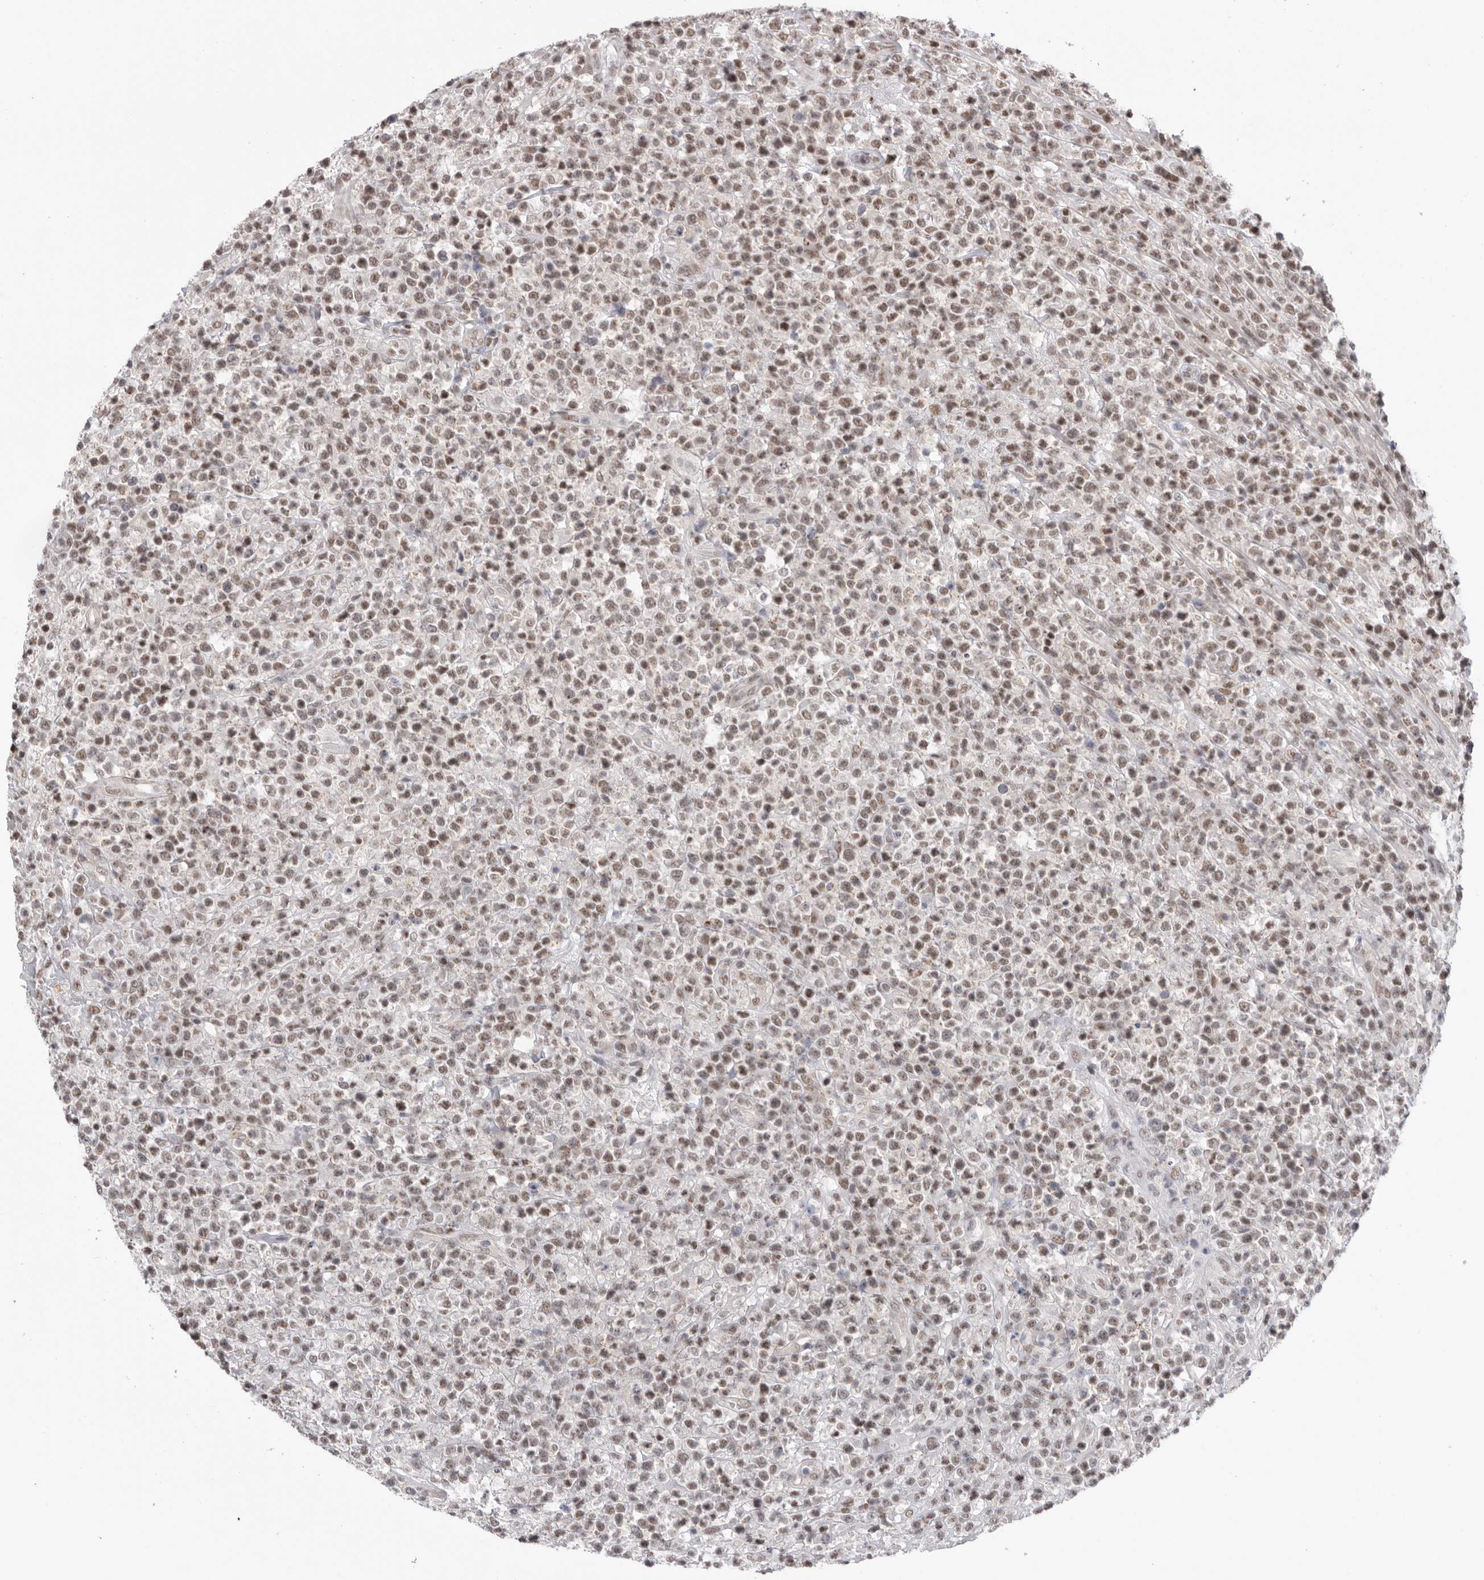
{"staining": {"intensity": "moderate", "quantity": ">75%", "location": "nuclear"}, "tissue": "lymphoma", "cell_type": "Tumor cells", "image_type": "cancer", "snomed": [{"axis": "morphology", "description": "Malignant lymphoma, non-Hodgkin's type, High grade"}, {"axis": "topography", "description": "Colon"}], "caption": "Immunohistochemical staining of high-grade malignant lymphoma, non-Hodgkin's type shows medium levels of moderate nuclear staining in about >75% of tumor cells. The staining was performed using DAB, with brown indicating positive protein expression. Nuclei are stained blue with hematoxylin.", "gene": "BCLAF3", "patient": {"sex": "female", "age": 53}}